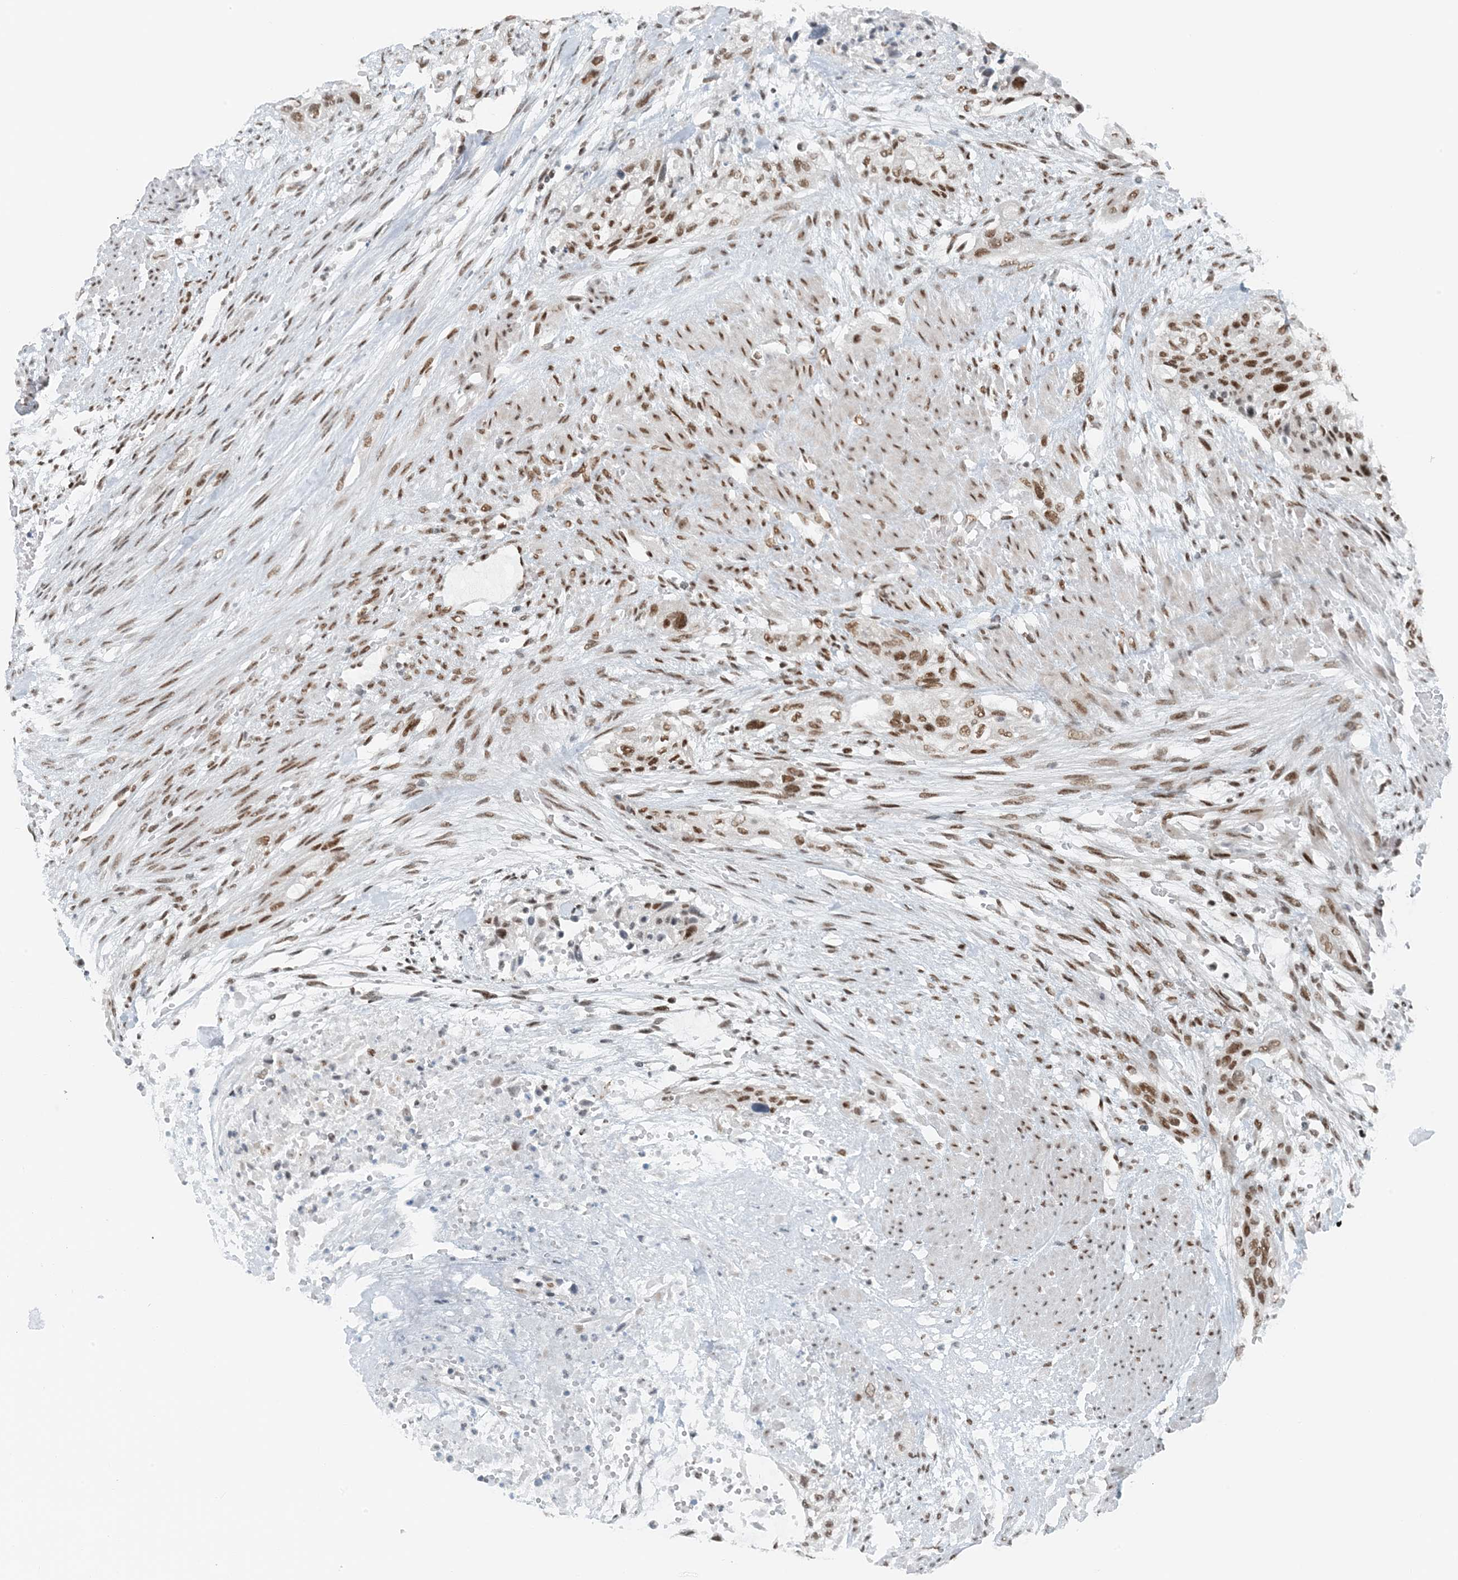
{"staining": {"intensity": "moderate", "quantity": ">75%", "location": "nuclear"}, "tissue": "urothelial cancer", "cell_type": "Tumor cells", "image_type": "cancer", "snomed": [{"axis": "morphology", "description": "Urothelial carcinoma, High grade"}, {"axis": "topography", "description": "Urinary bladder"}], "caption": "Immunohistochemical staining of high-grade urothelial carcinoma shows medium levels of moderate nuclear expression in about >75% of tumor cells.", "gene": "ZNF500", "patient": {"sex": "male", "age": 35}}